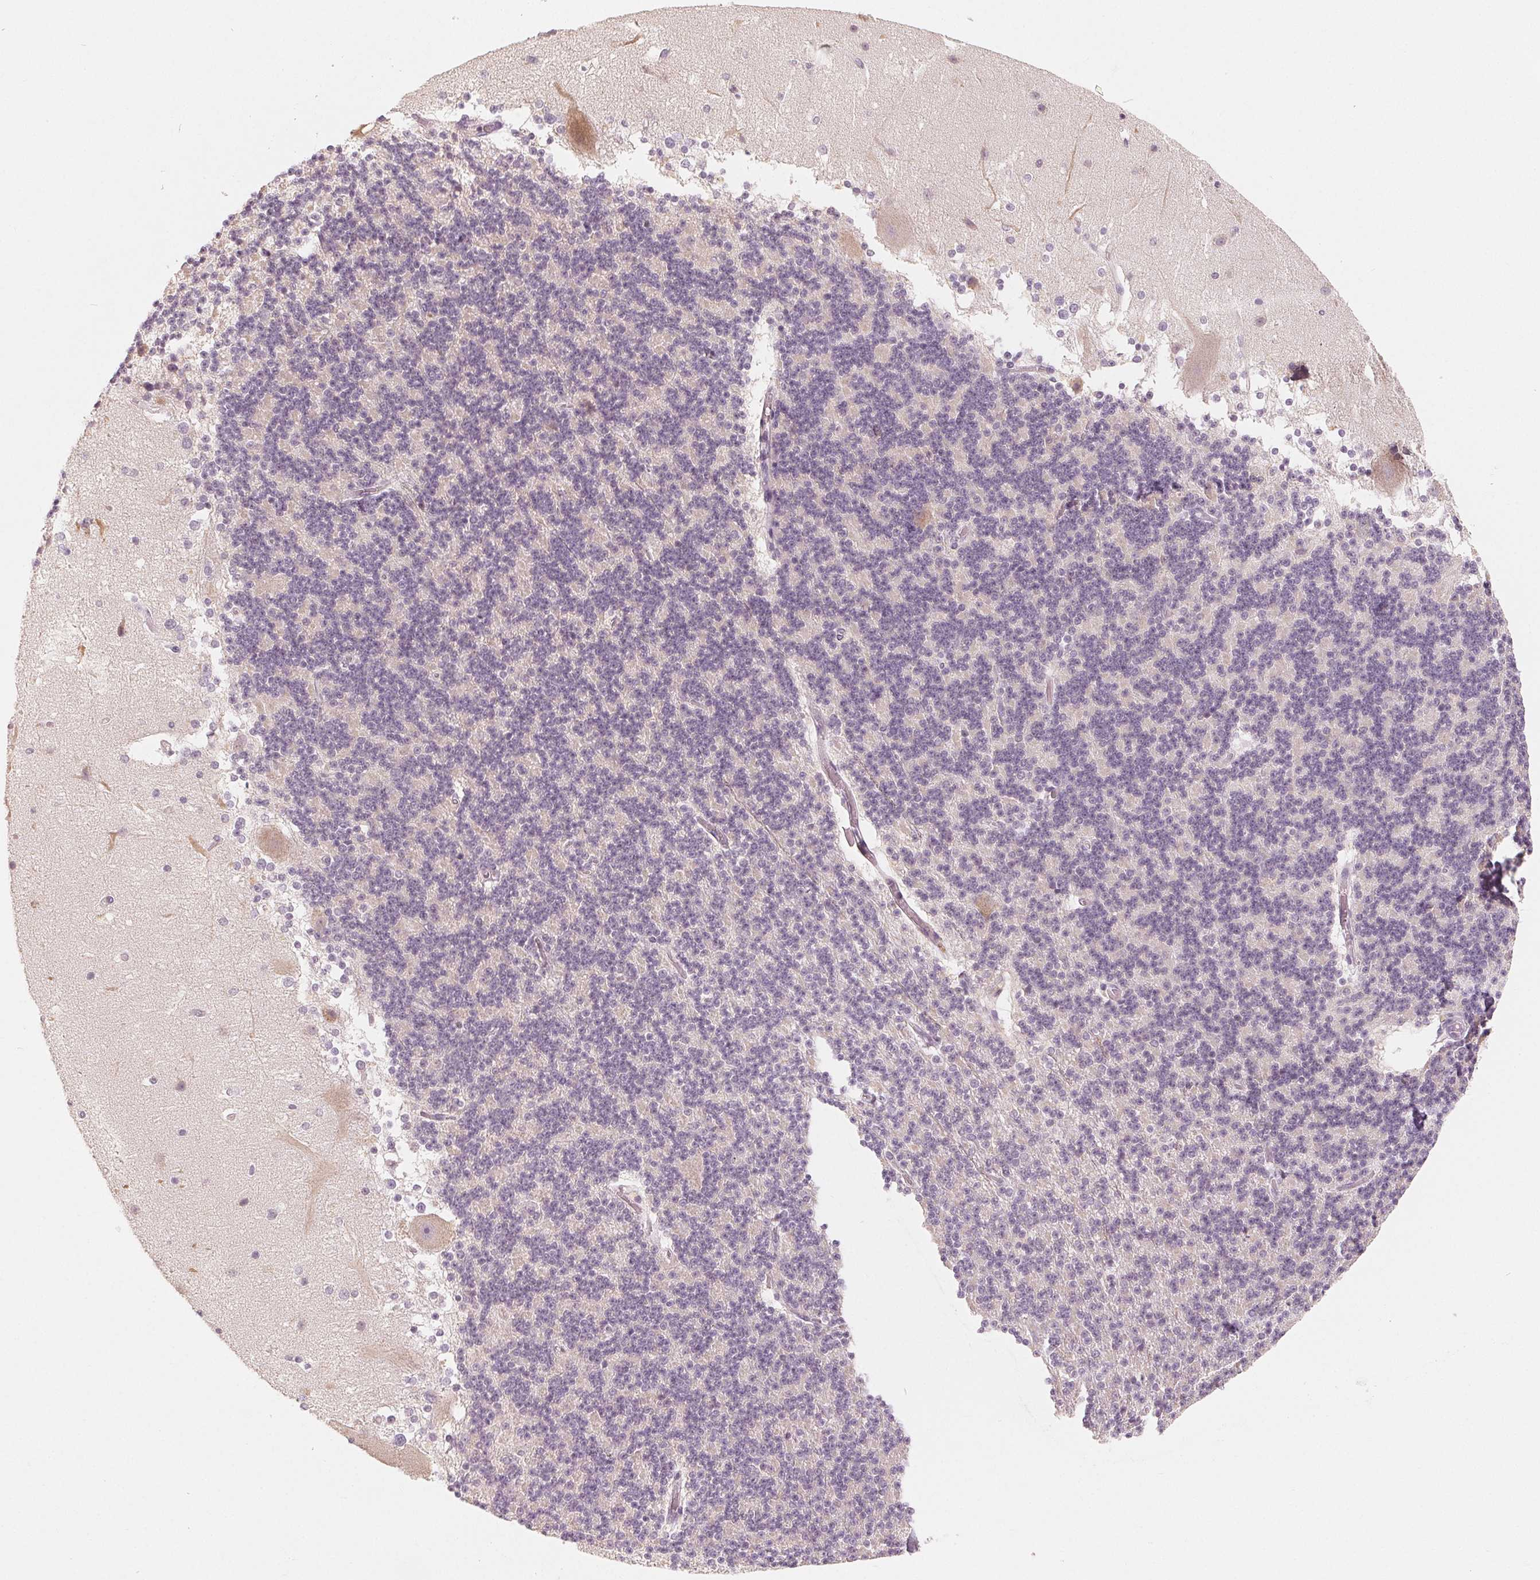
{"staining": {"intensity": "negative", "quantity": "none", "location": "none"}, "tissue": "cerebellum", "cell_type": "Cells in granular layer", "image_type": "normal", "snomed": [{"axis": "morphology", "description": "Normal tissue, NOS"}, {"axis": "topography", "description": "Cerebellum"}], "caption": "Immunohistochemical staining of unremarkable human cerebellum demonstrates no significant positivity in cells in granular layer.", "gene": "GHITM", "patient": {"sex": "female", "age": 19}}